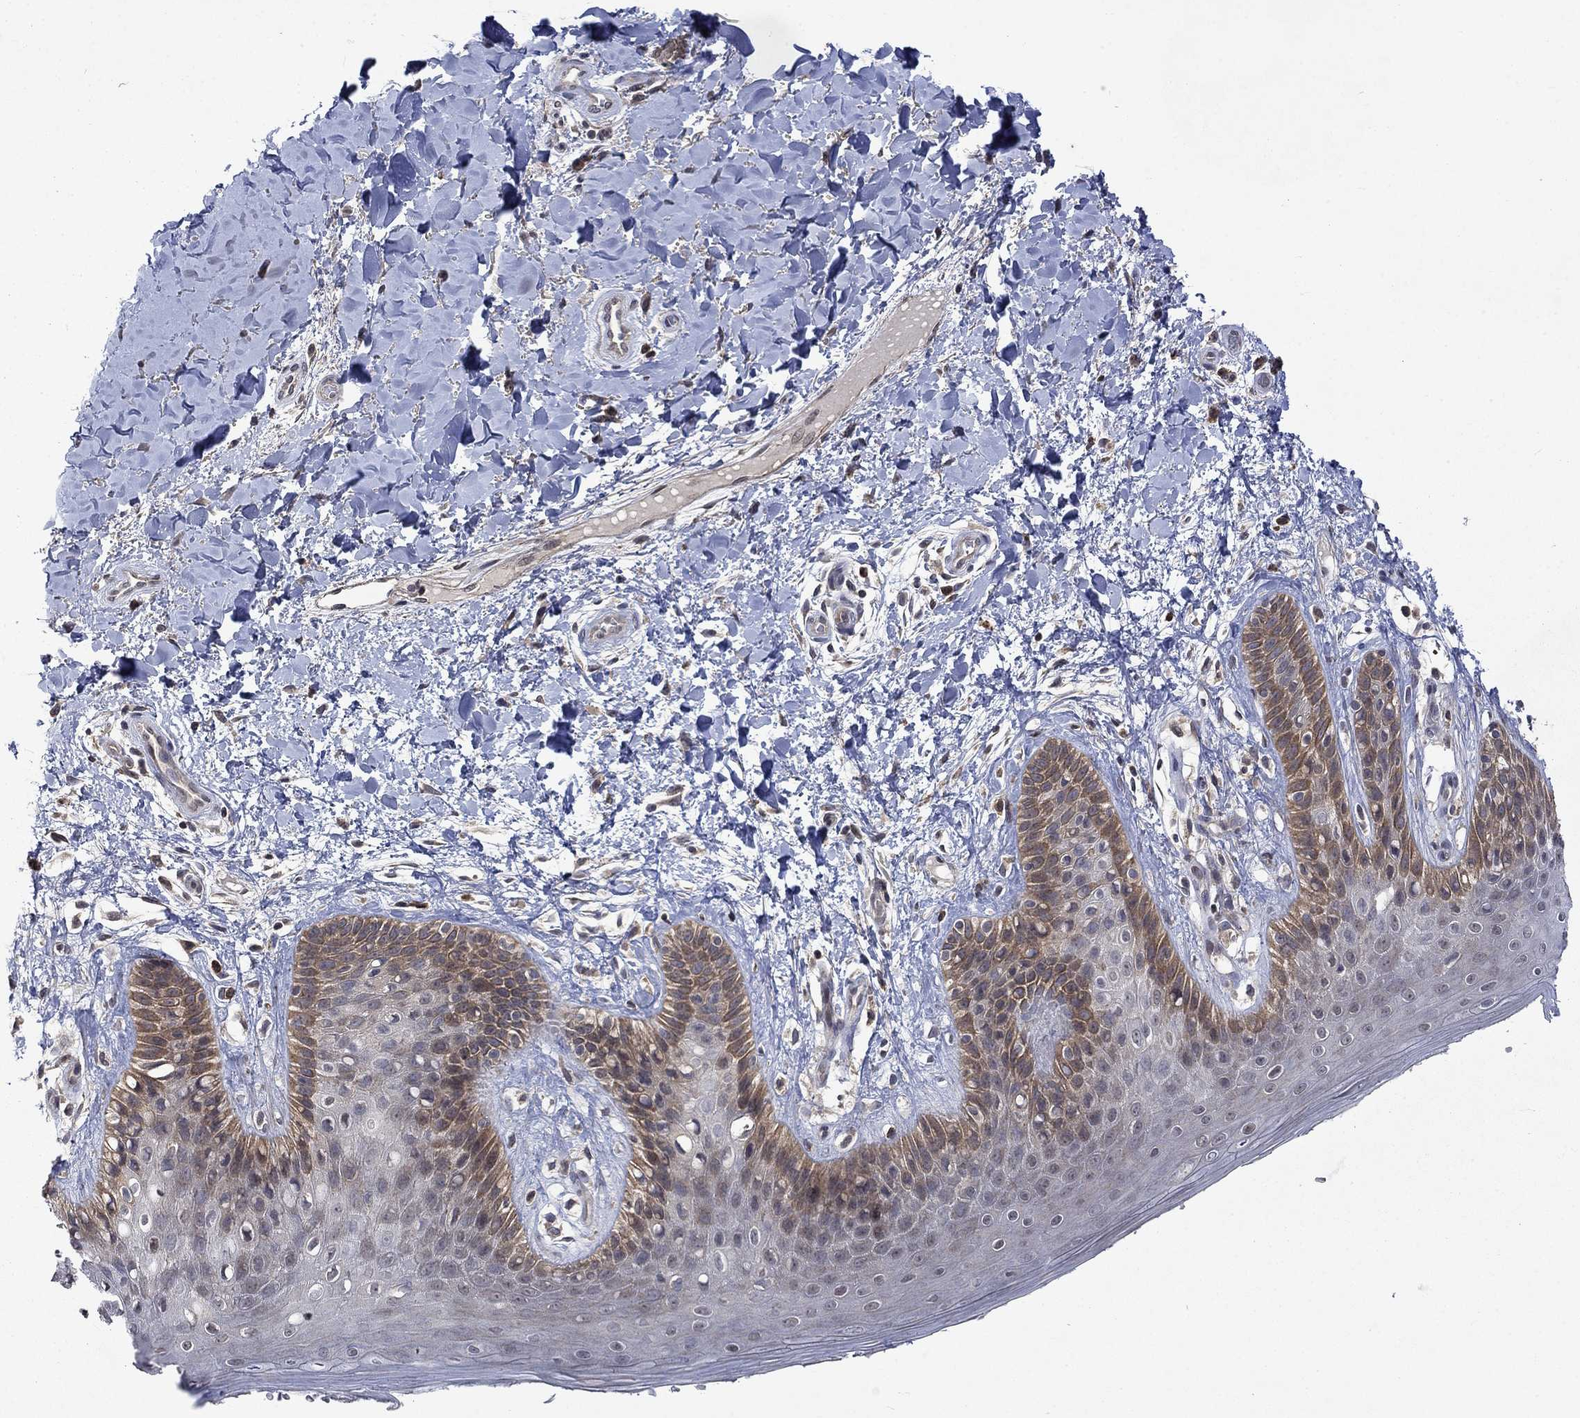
{"staining": {"intensity": "moderate", "quantity": "<25%", "location": "cytoplasmic/membranous"}, "tissue": "skin", "cell_type": "Epidermal cells", "image_type": "normal", "snomed": [{"axis": "morphology", "description": "Normal tissue, NOS"}, {"axis": "topography", "description": "Anal"}], "caption": "A high-resolution image shows immunohistochemistry (IHC) staining of unremarkable skin, which demonstrates moderate cytoplasmic/membranous staining in about <25% of epidermal cells. Using DAB (3,3'-diaminobenzidine) (brown) and hematoxylin (blue) stains, captured at high magnification using brightfield microscopy.", "gene": "PPP1R9A", "patient": {"sex": "male", "age": 36}}